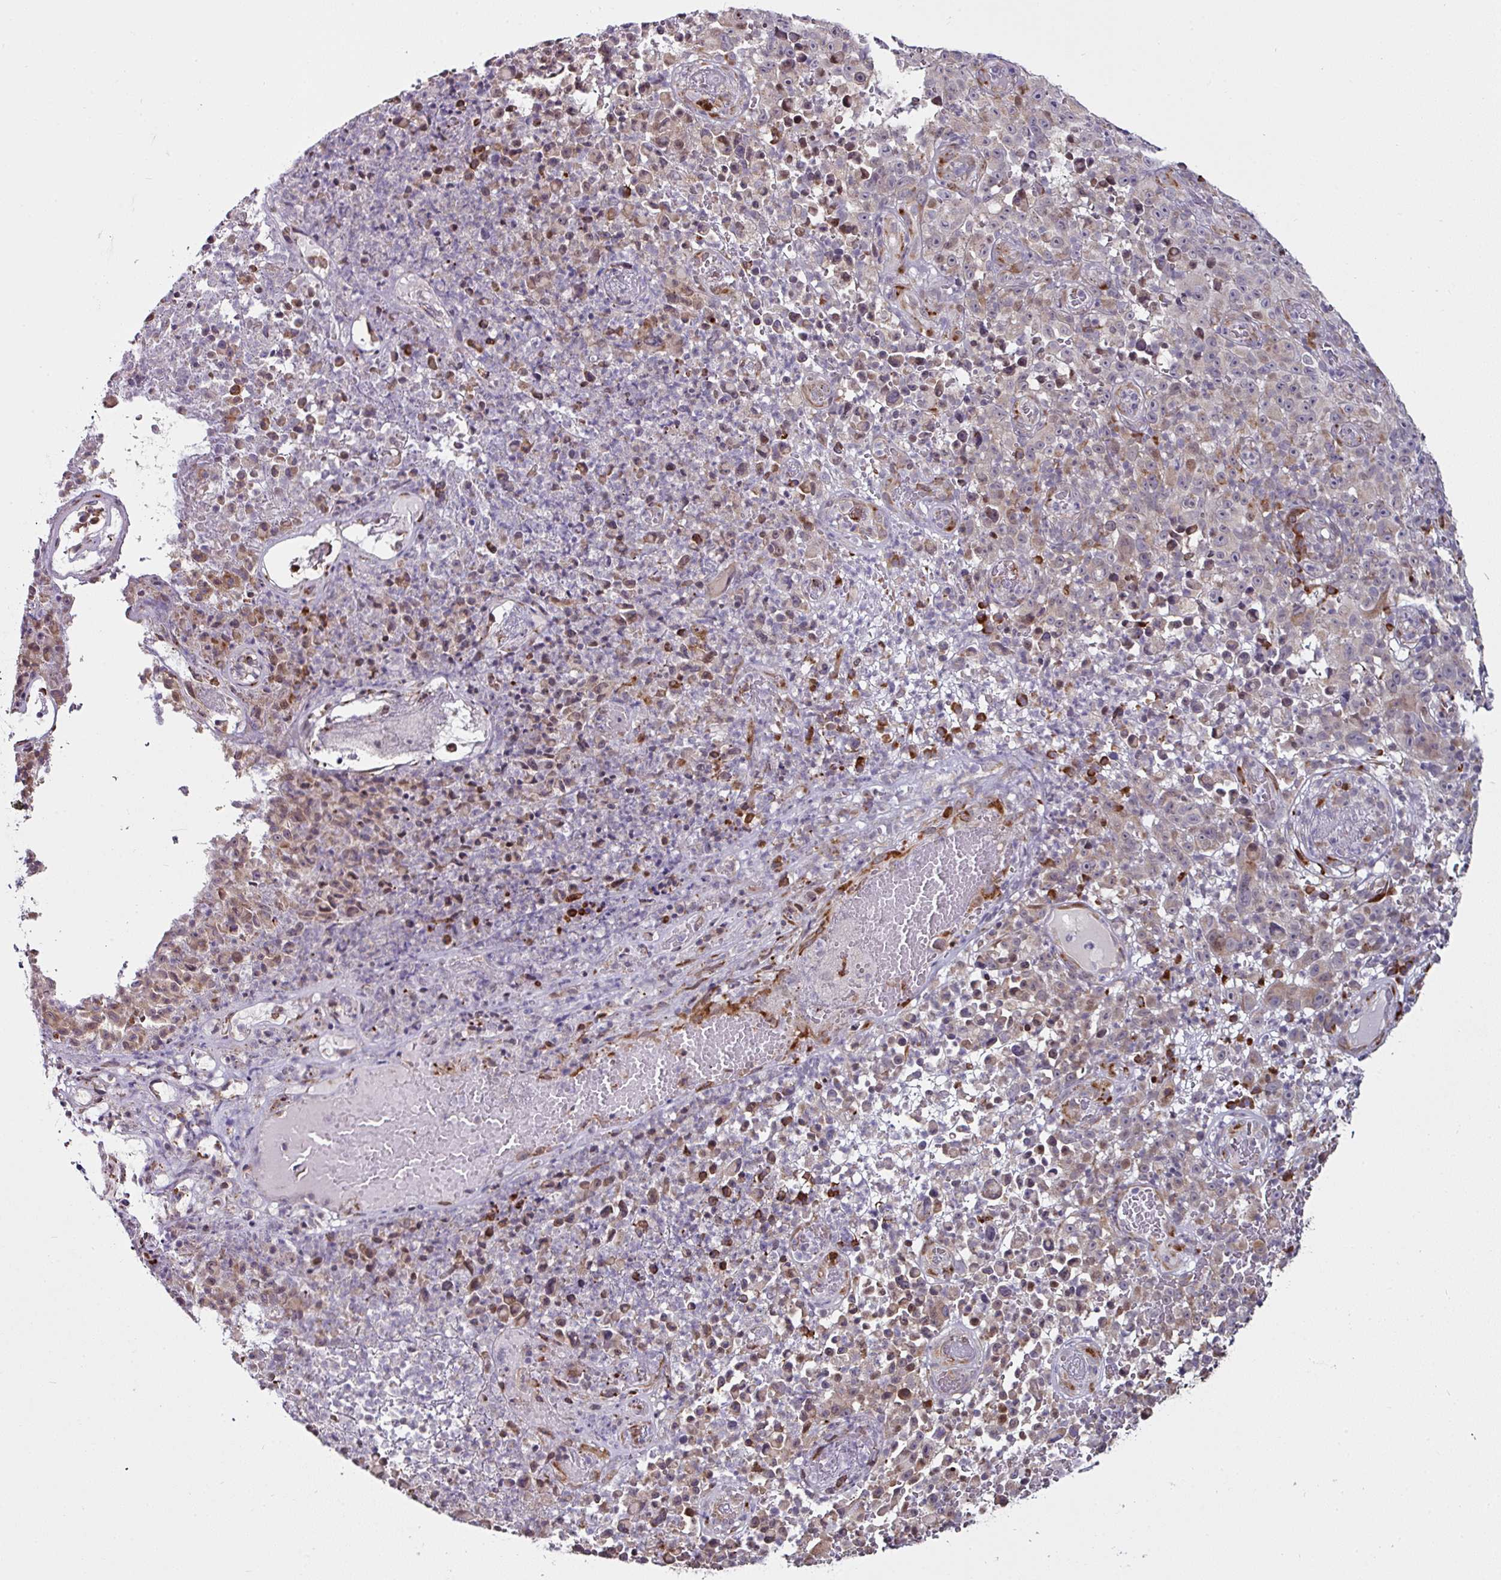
{"staining": {"intensity": "weak", "quantity": "<25%", "location": "cytoplasmic/membranous"}, "tissue": "melanoma", "cell_type": "Tumor cells", "image_type": "cancer", "snomed": [{"axis": "morphology", "description": "Malignant melanoma, NOS"}, {"axis": "topography", "description": "Skin"}], "caption": "IHC micrograph of neoplastic tissue: melanoma stained with DAB (3,3'-diaminobenzidine) demonstrates no significant protein positivity in tumor cells. (Brightfield microscopy of DAB immunohistochemistry (IHC) at high magnification).", "gene": "APOLD1", "patient": {"sex": "female", "age": 82}}